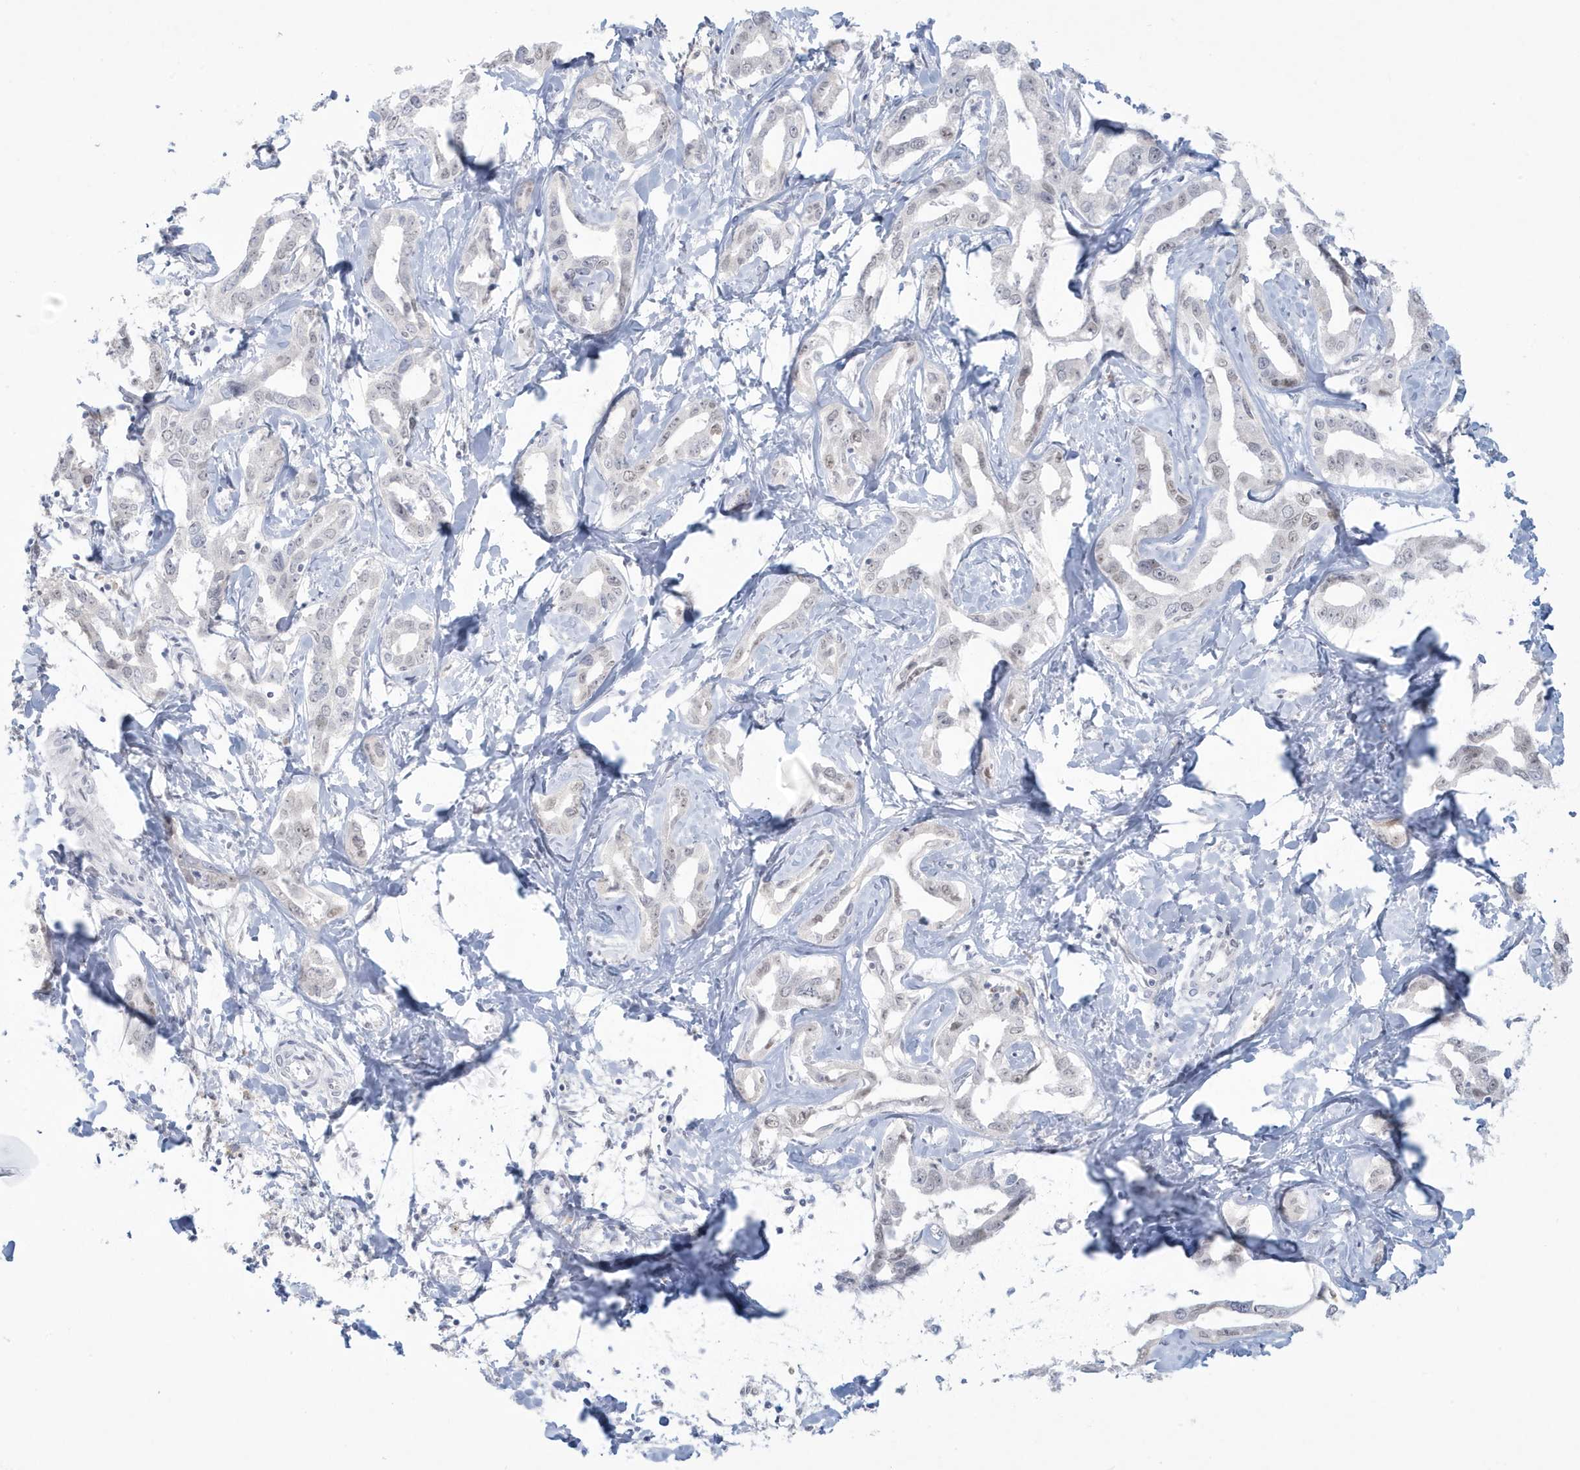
{"staining": {"intensity": "weak", "quantity": "<25%", "location": "nuclear"}, "tissue": "liver cancer", "cell_type": "Tumor cells", "image_type": "cancer", "snomed": [{"axis": "morphology", "description": "Cholangiocarcinoma"}, {"axis": "topography", "description": "Liver"}], "caption": "Photomicrograph shows no significant protein staining in tumor cells of liver cholangiocarcinoma.", "gene": "HERC6", "patient": {"sex": "male", "age": 59}}